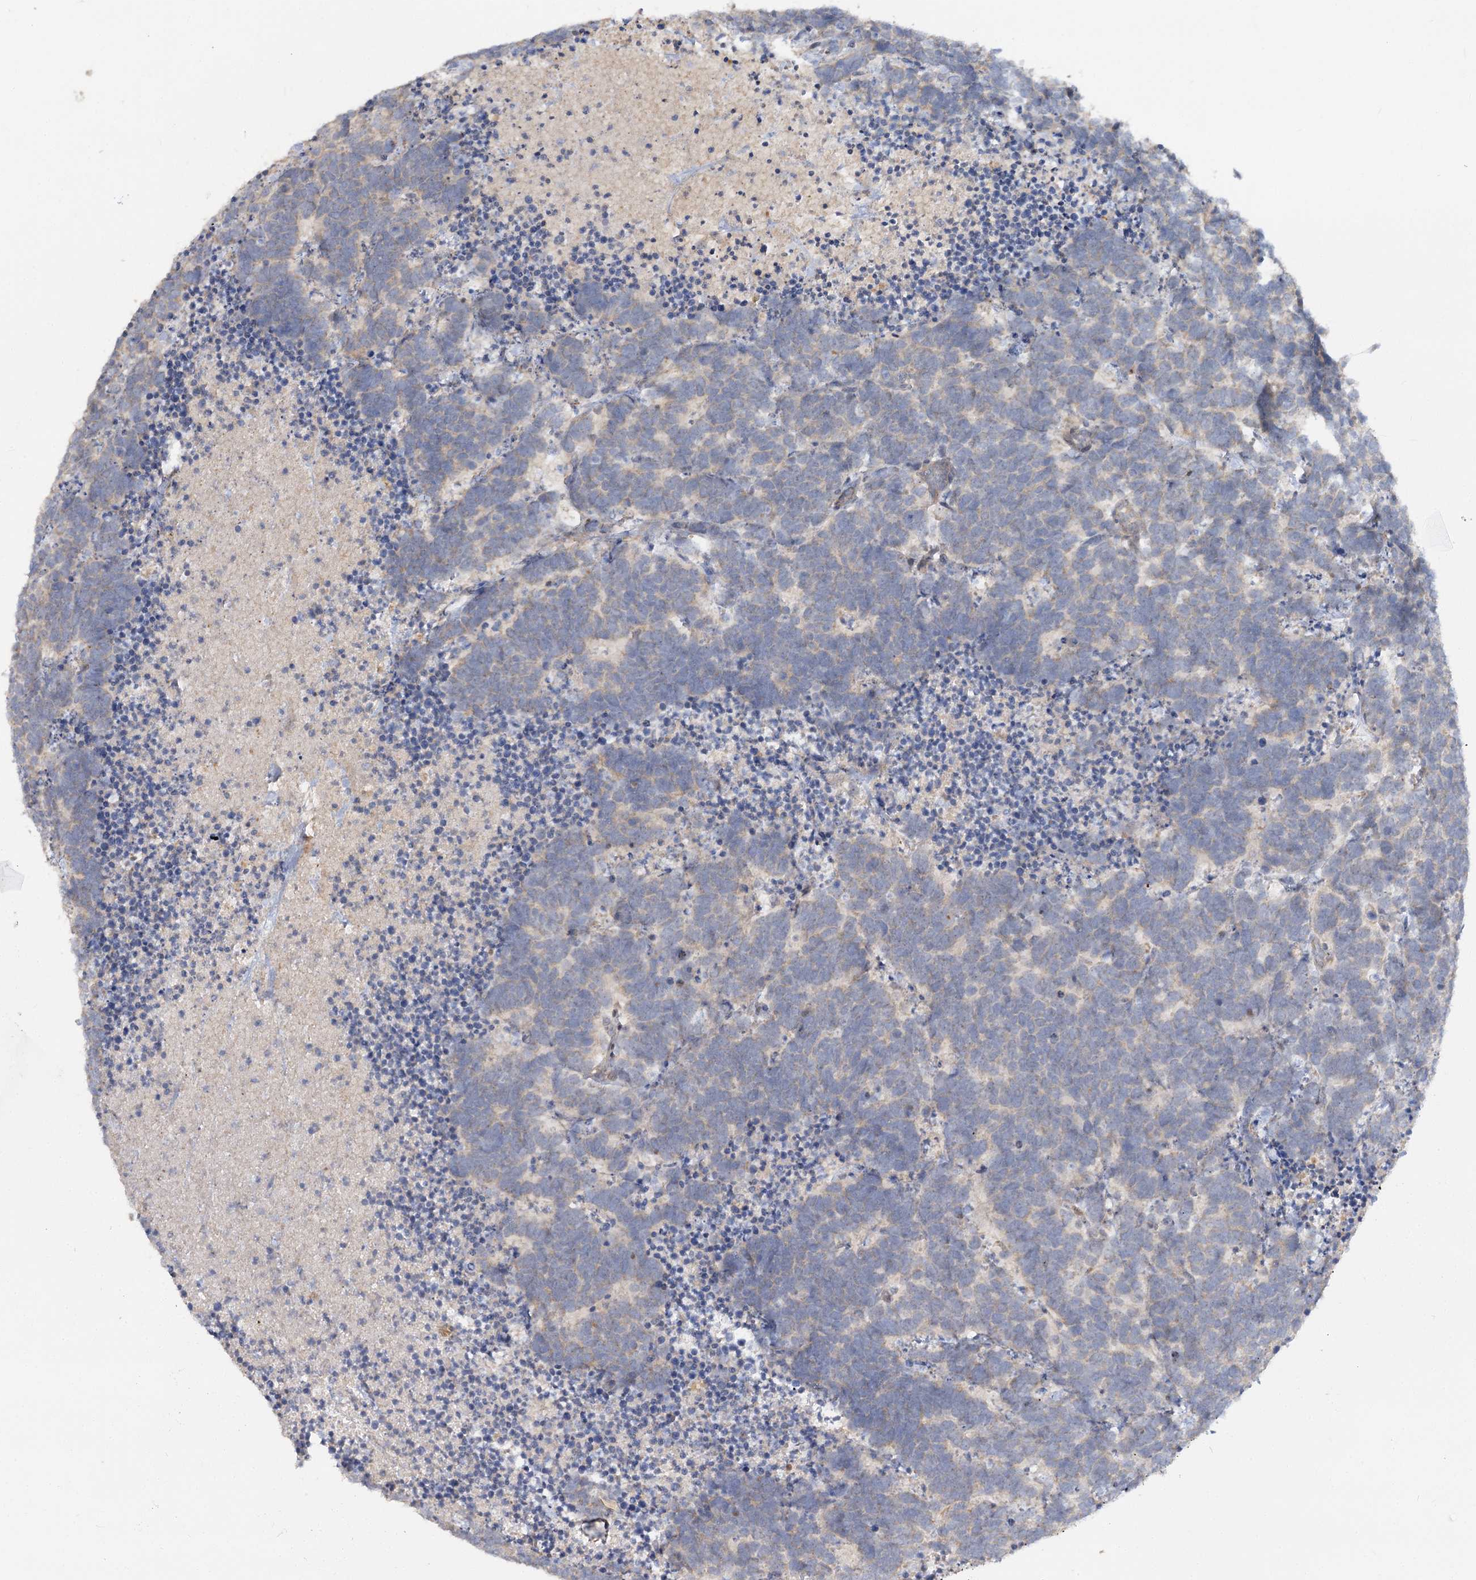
{"staining": {"intensity": "negative", "quantity": "none", "location": "none"}, "tissue": "carcinoid", "cell_type": "Tumor cells", "image_type": "cancer", "snomed": [{"axis": "morphology", "description": "Carcinoma, NOS"}, {"axis": "morphology", "description": "Carcinoid, malignant, NOS"}, {"axis": "topography", "description": "Urinary bladder"}], "caption": "Protein analysis of carcinoma reveals no significant staining in tumor cells.", "gene": "ANGPTL5", "patient": {"sex": "male", "age": 57}}